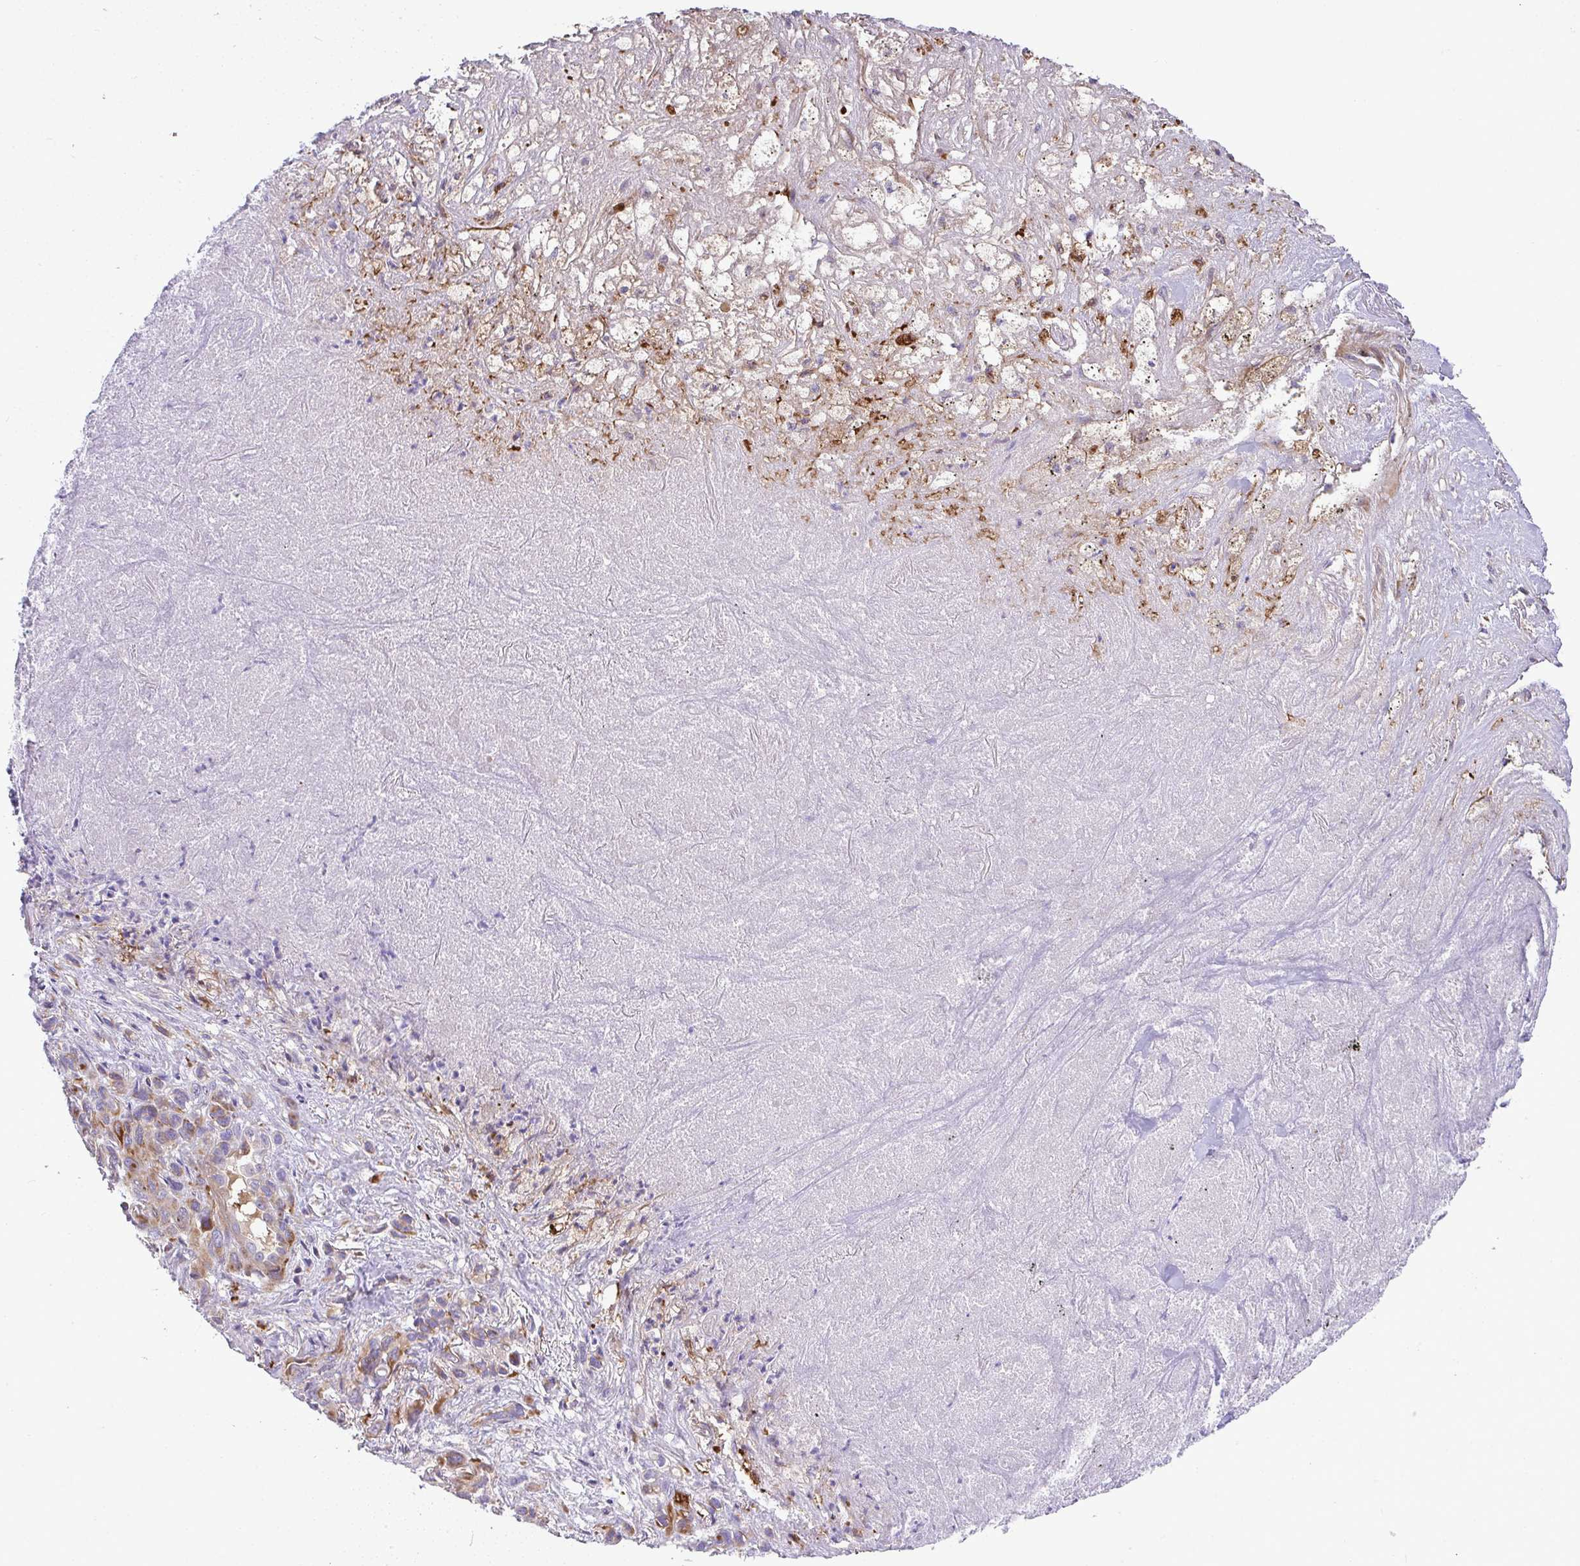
{"staining": {"intensity": "weak", "quantity": "<25%", "location": "cytoplasmic/membranous"}, "tissue": "melanoma", "cell_type": "Tumor cells", "image_type": "cancer", "snomed": [{"axis": "morphology", "description": "Malignant melanoma, Metastatic site"}, {"axis": "topography", "description": "Lung"}], "caption": "The histopathology image reveals no significant staining in tumor cells of melanoma.", "gene": "GRID2", "patient": {"sex": "male", "age": 48}}